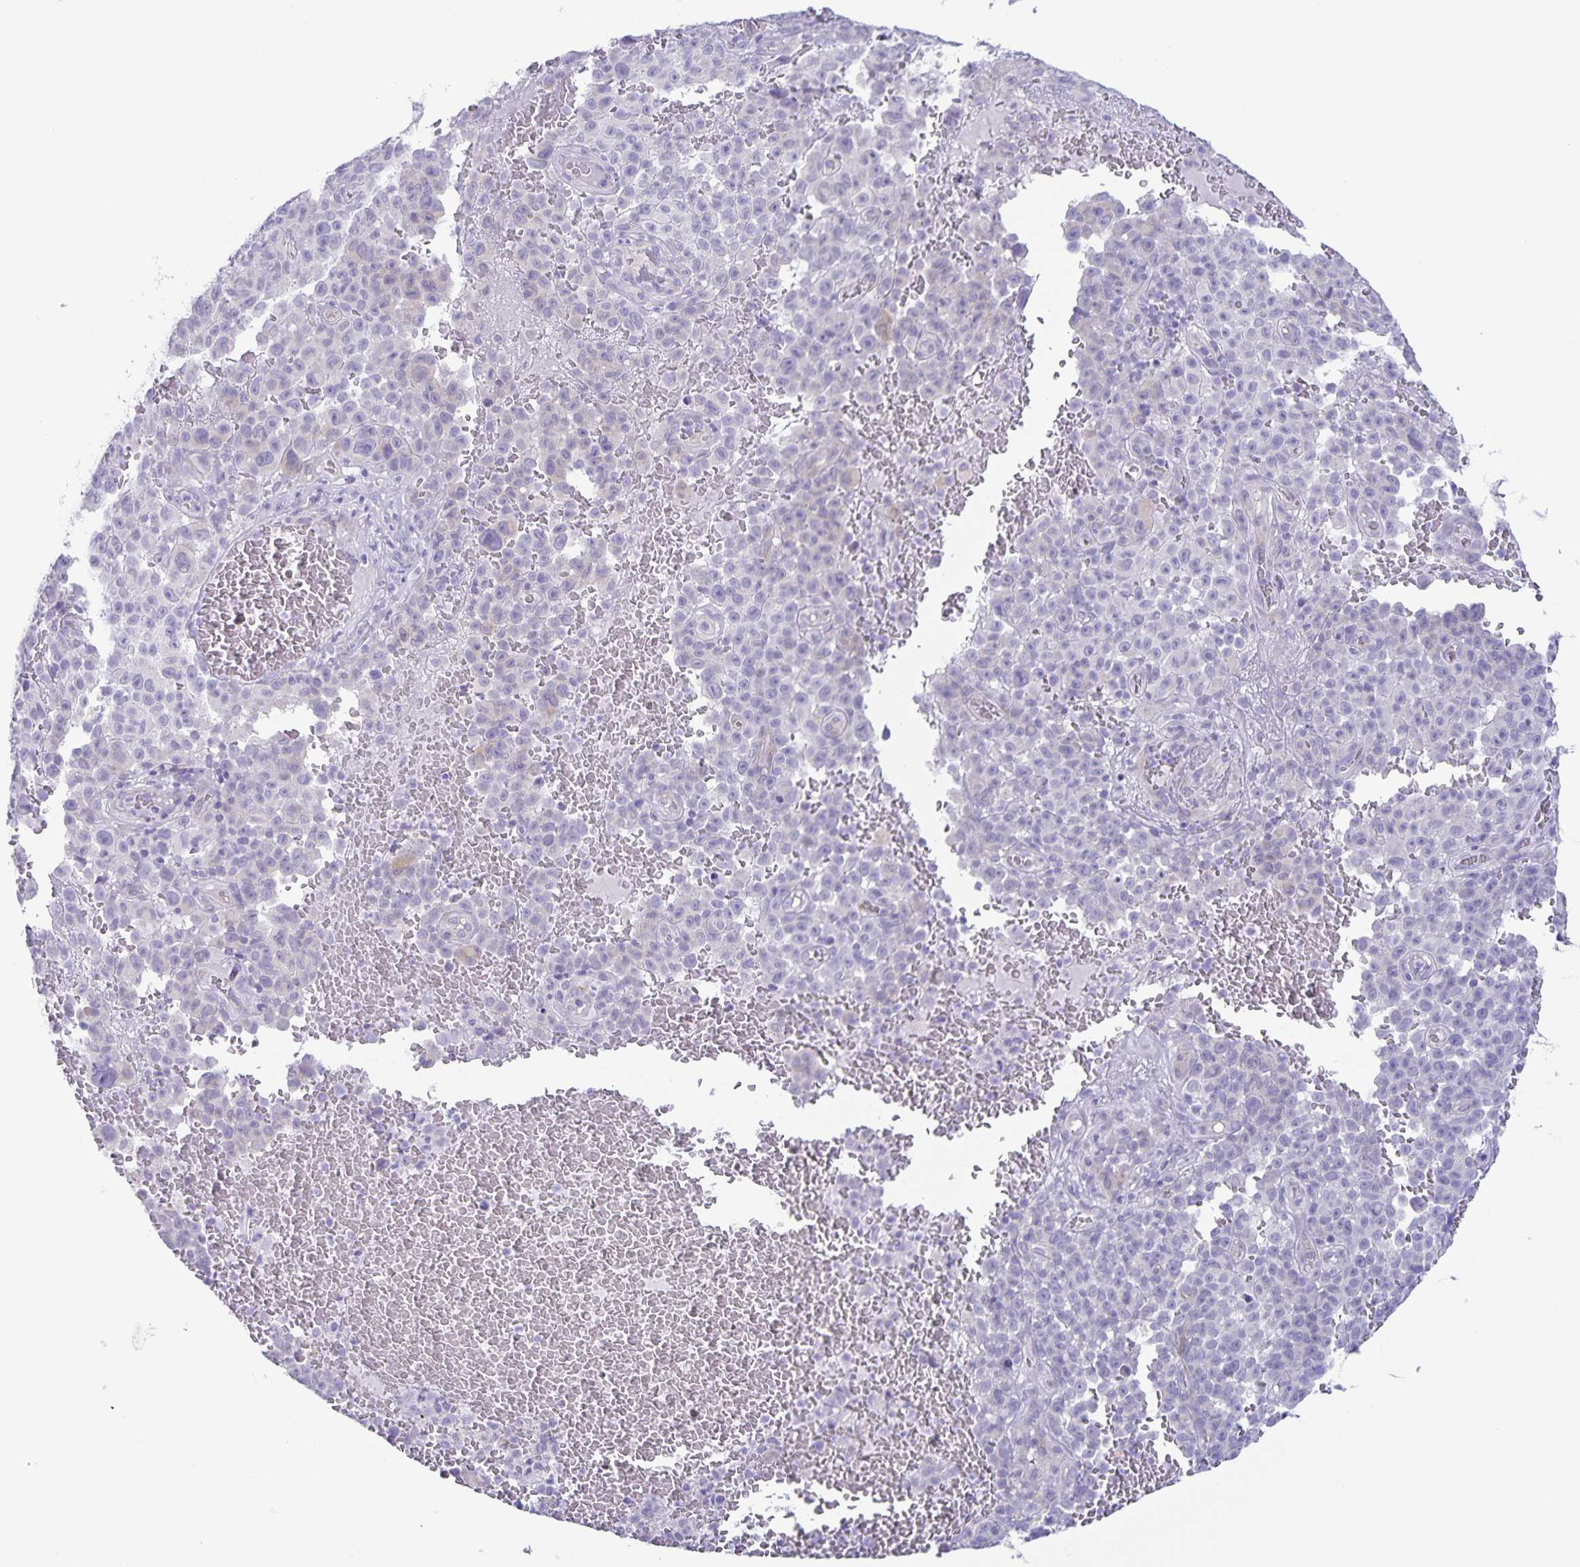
{"staining": {"intensity": "negative", "quantity": "none", "location": "none"}, "tissue": "melanoma", "cell_type": "Tumor cells", "image_type": "cancer", "snomed": [{"axis": "morphology", "description": "Malignant melanoma, NOS"}, {"axis": "topography", "description": "Skin"}], "caption": "This histopathology image is of malignant melanoma stained with immunohistochemistry to label a protein in brown with the nuclei are counter-stained blue. There is no positivity in tumor cells.", "gene": "AQP4", "patient": {"sex": "female", "age": 82}}